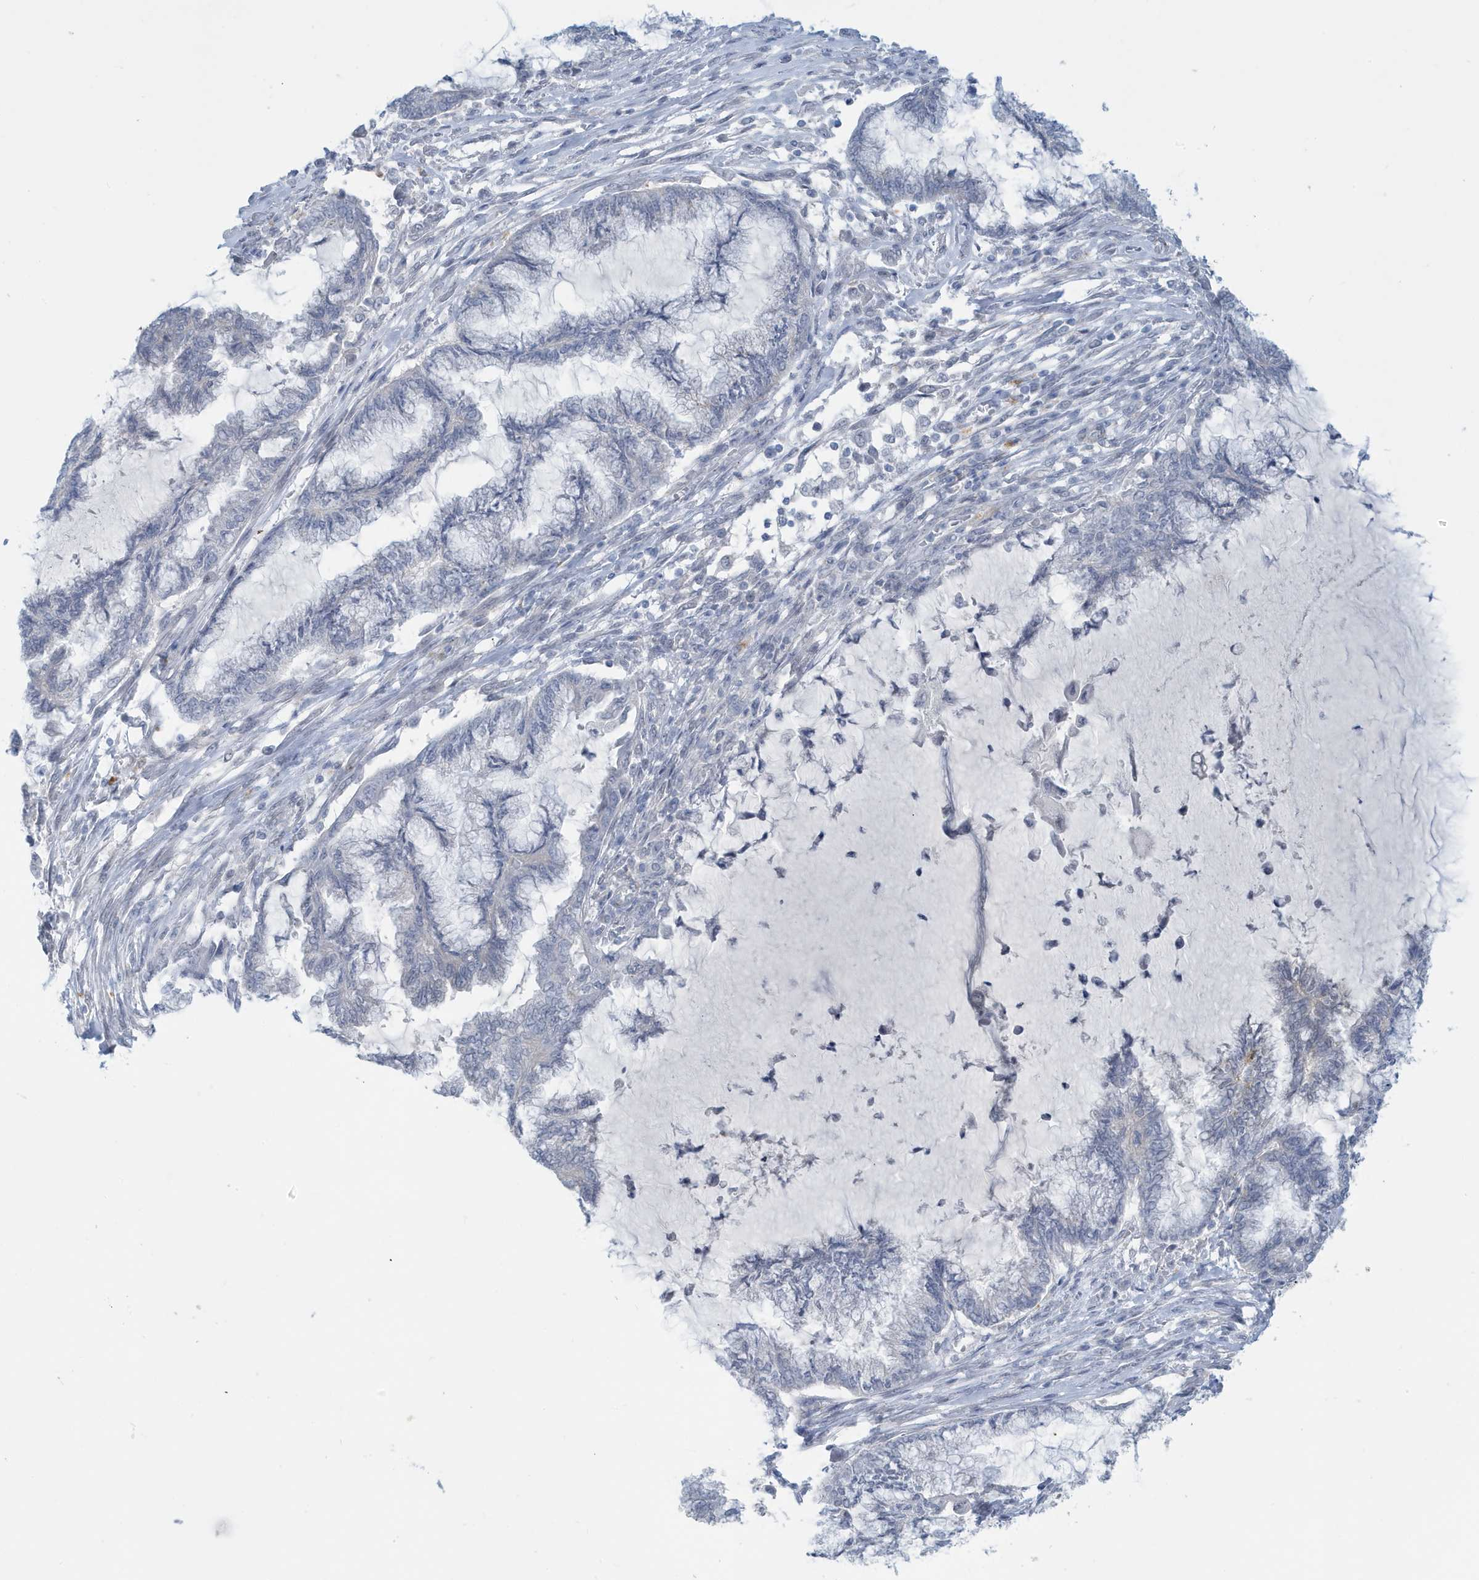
{"staining": {"intensity": "negative", "quantity": "none", "location": "none"}, "tissue": "endometrial cancer", "cell_type": "Tumor cells", "image_type": "cancer", "snomed": [{"axis": "morphology", "description": "Adenocarcinoma, NOS"}, {"axis": "topography", "description": "Endometrium"}], "caption": "Tumor cells are negative for protein expression in human endometrial adenocarcinoma.", "gene": "PERM1", "patient": {"sex": "female", "age": 86}}